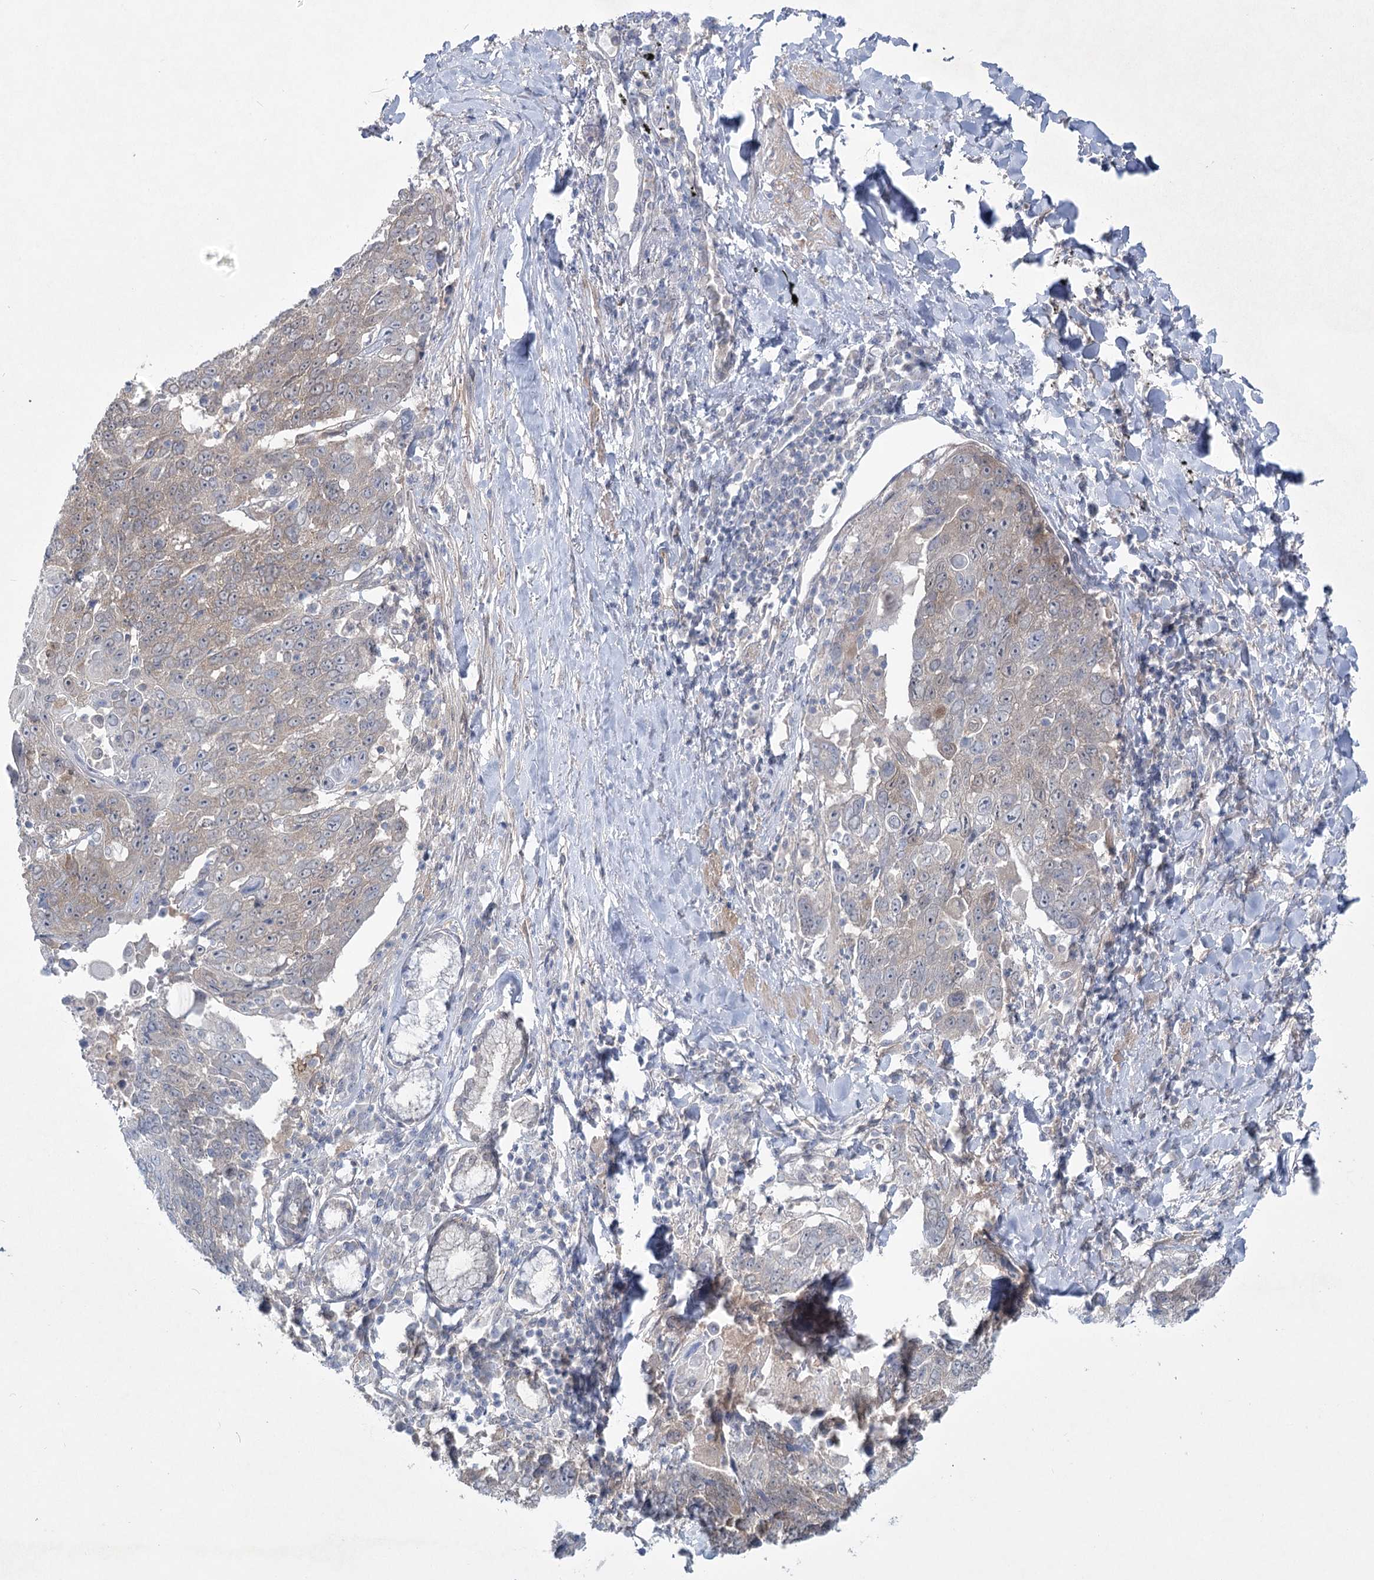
{"staining": {"intensity": "weak", "quantity": "<25%", "location": "cytoplasmic/membranous"}, "tissue": "lung cancer", "cell_type": "Tumor cells", "image_type": "cancer", "snomed": [{"axis": "morphology", "description": "Squamous cell carcinoma, NOS"}, {"axis": "topography", "description": "Lung"}], "caption": "Tumor cells are negative for protein expression in human squamous cell carcinoma (lung). (IHC, brightfield microscopy, high magnification).", "gene": "AAMDC", "patient": {"sex": "male", "age": 66}}